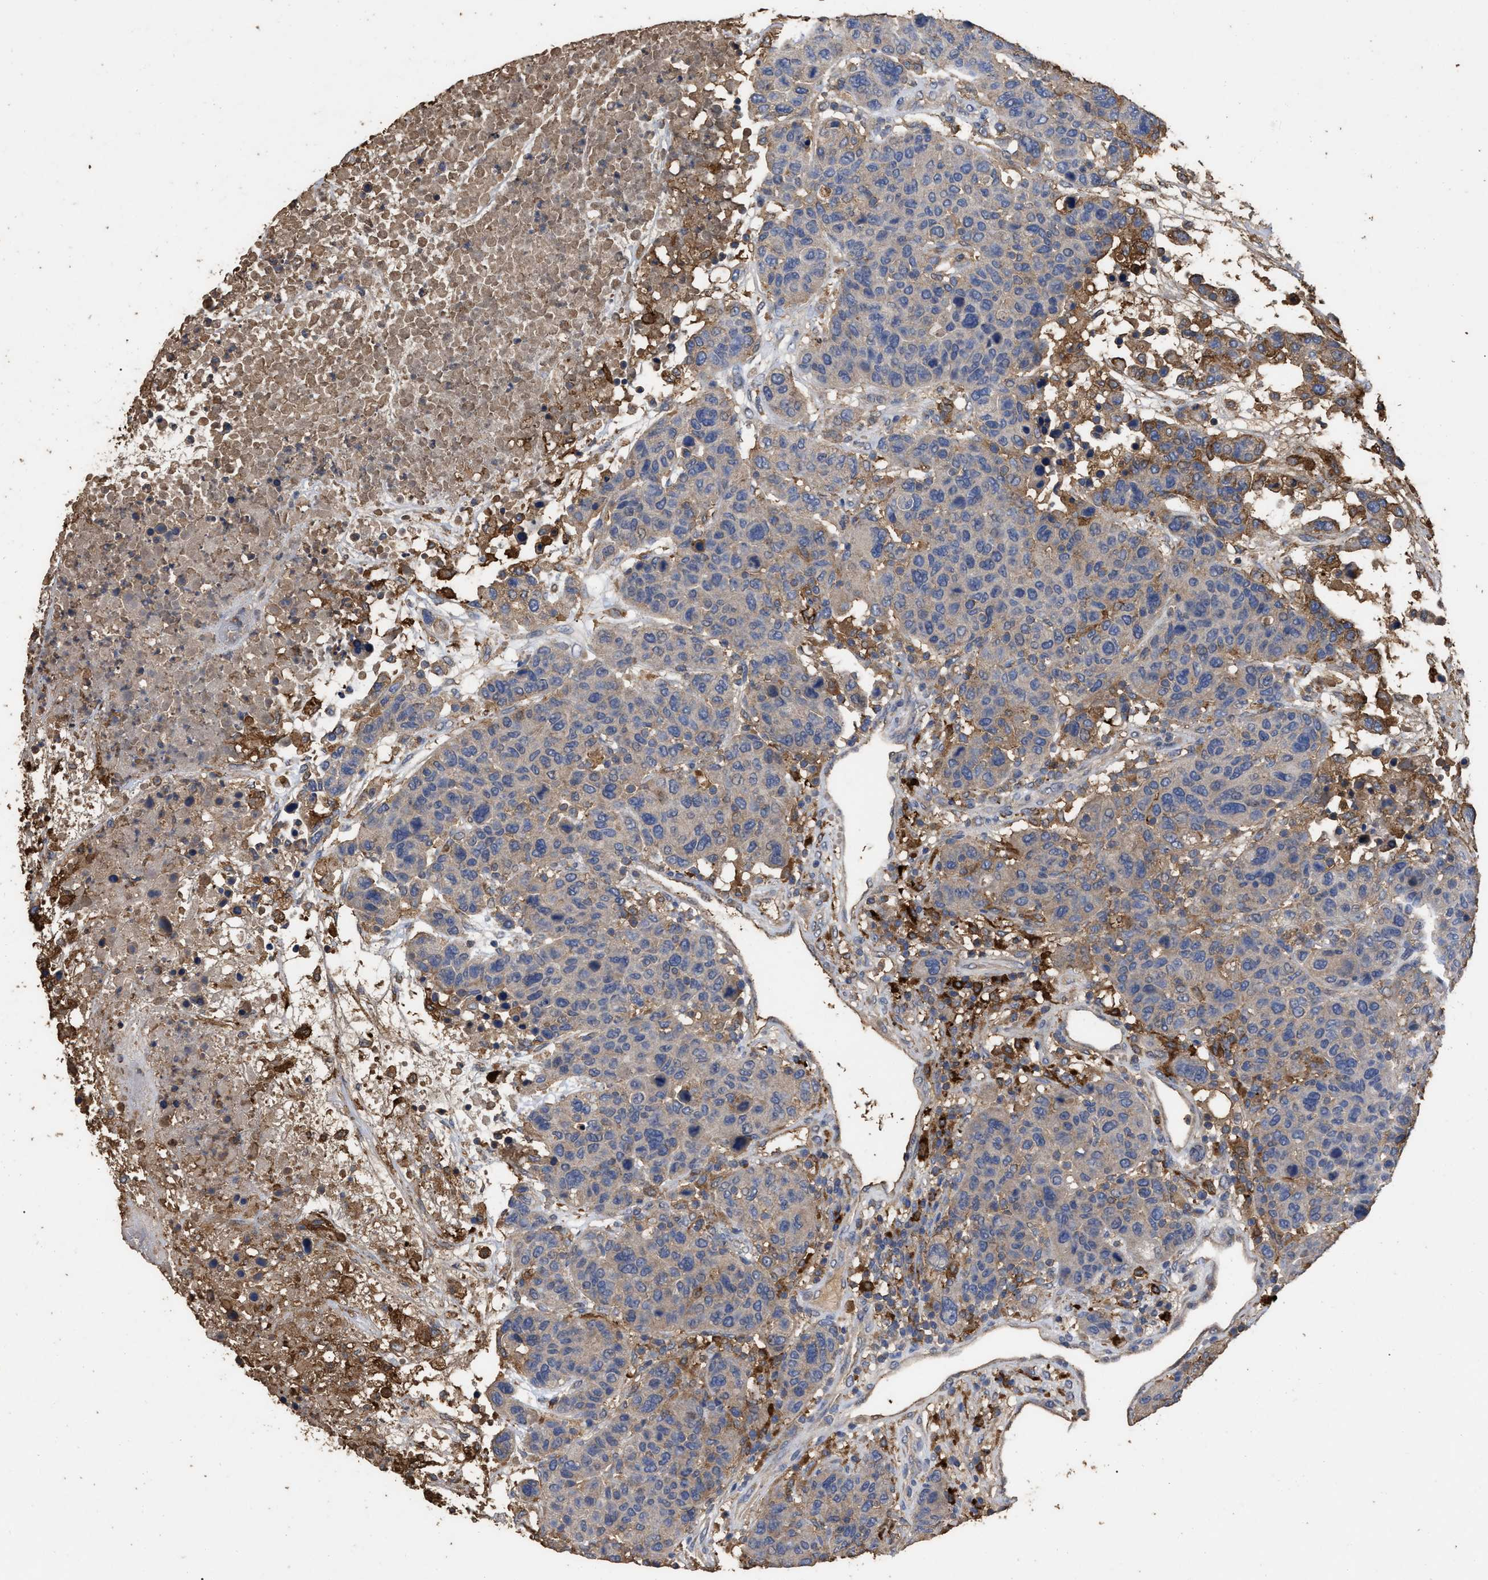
{"staining": {"intensity": "negative", "quantity": "none", "location": "none"}, "tissue": "breast cancer", "cell_type": "Tumor cells", "image_type": "cancer", "snomed": [{"axis": "morphology", "description": "Duct carcinoma"}, {"axis": "topography", "description": "Breast"}], "caption": "Infiltrating ductal carcinoma (breast) was stained to show a protein in brown. There is no significant expression in tumor cells.", "gene": "GPR179", "patient": {"sex": "female", "age": 37}}